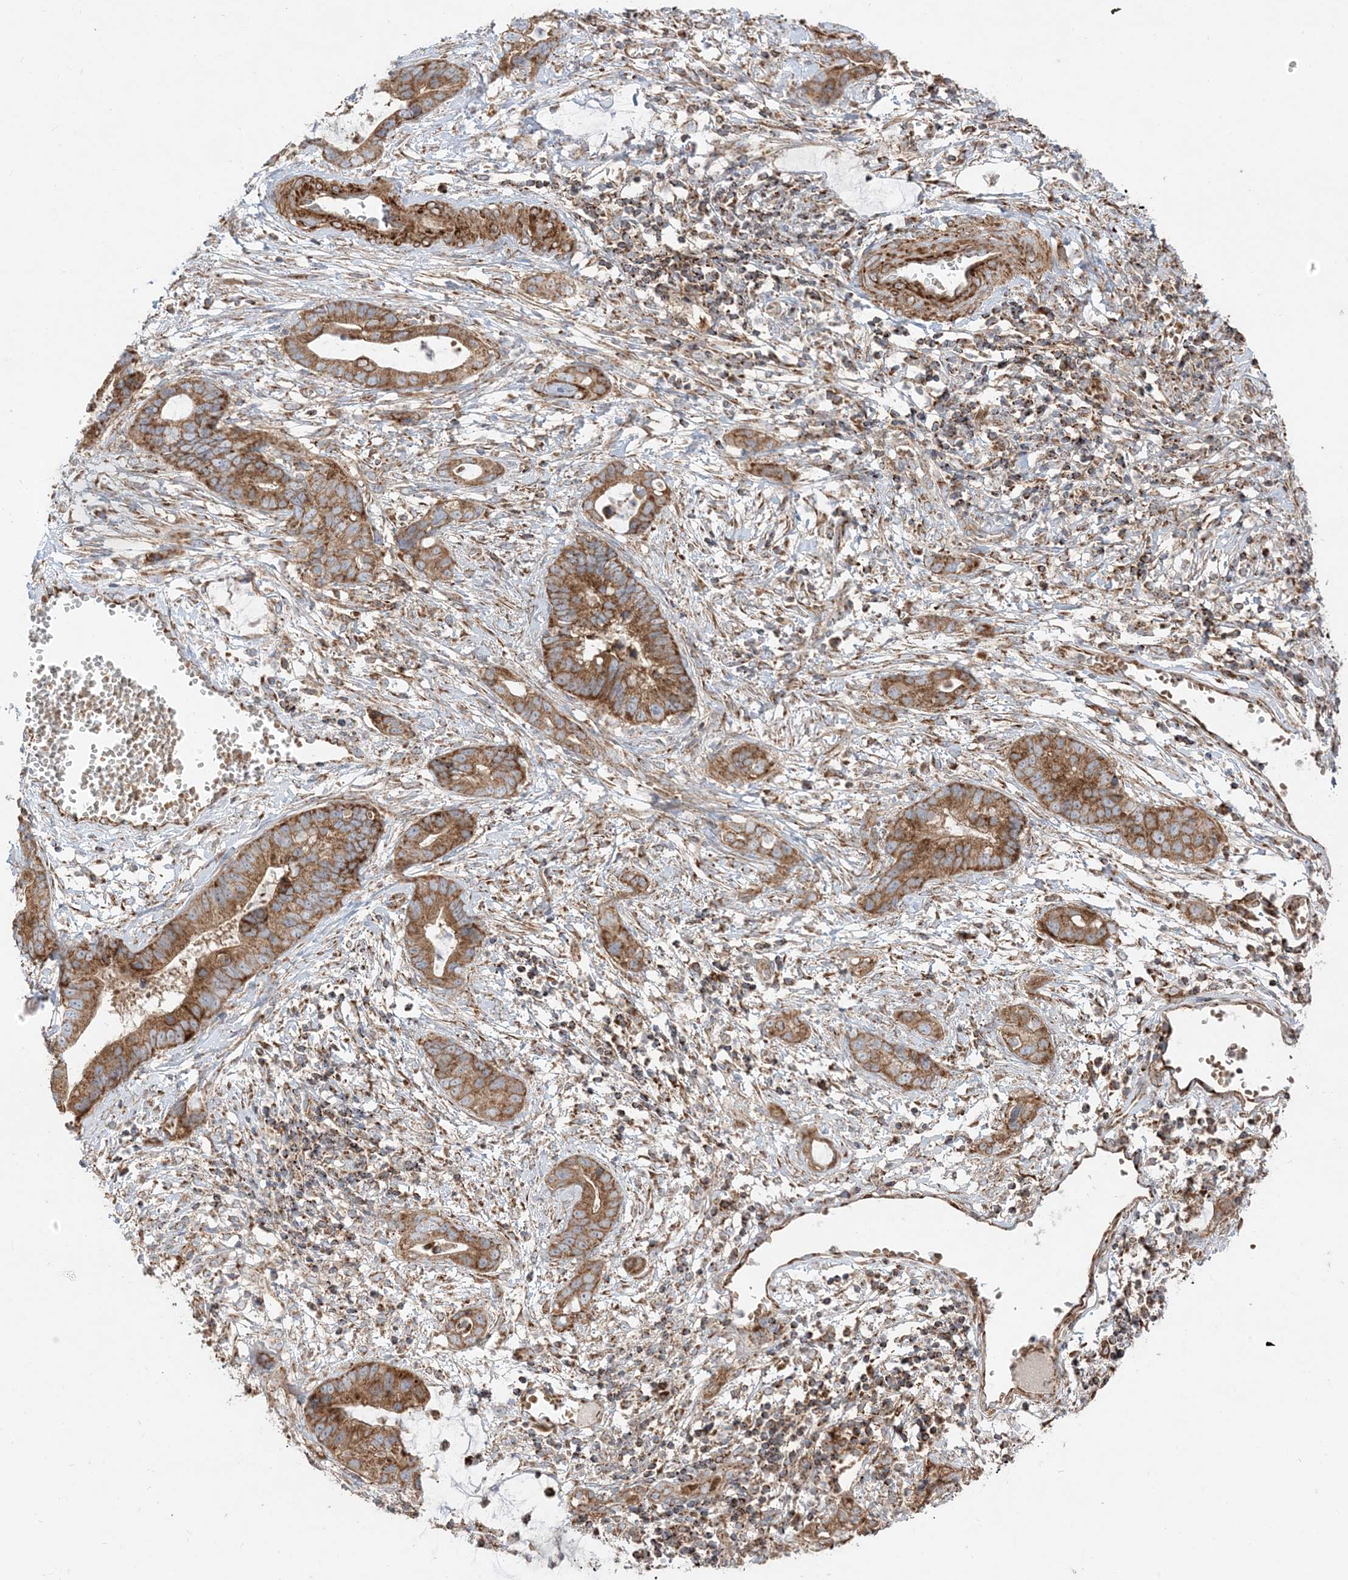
{"staining": {"intensity": "moderate", "quantity": ">75%", "location": "cytoplasmic/membranous"}, "tissue": "cervical cancer", "cell_type": "Tumor cells", "image_type": "cancer", "snomed": [{"axis": "morphology", "description": "Adenocarcinoma, NOS"}, {"axis": "topography", "description": "Cervix"}], "caption": "Moderate cytoplasmic/membranous staining for a protein is present in about >75% of tumor cells of cervical adenocarcinoma using IHC.", "gene": "AARS2", "patient": {"sex": "female", "age": 44}}